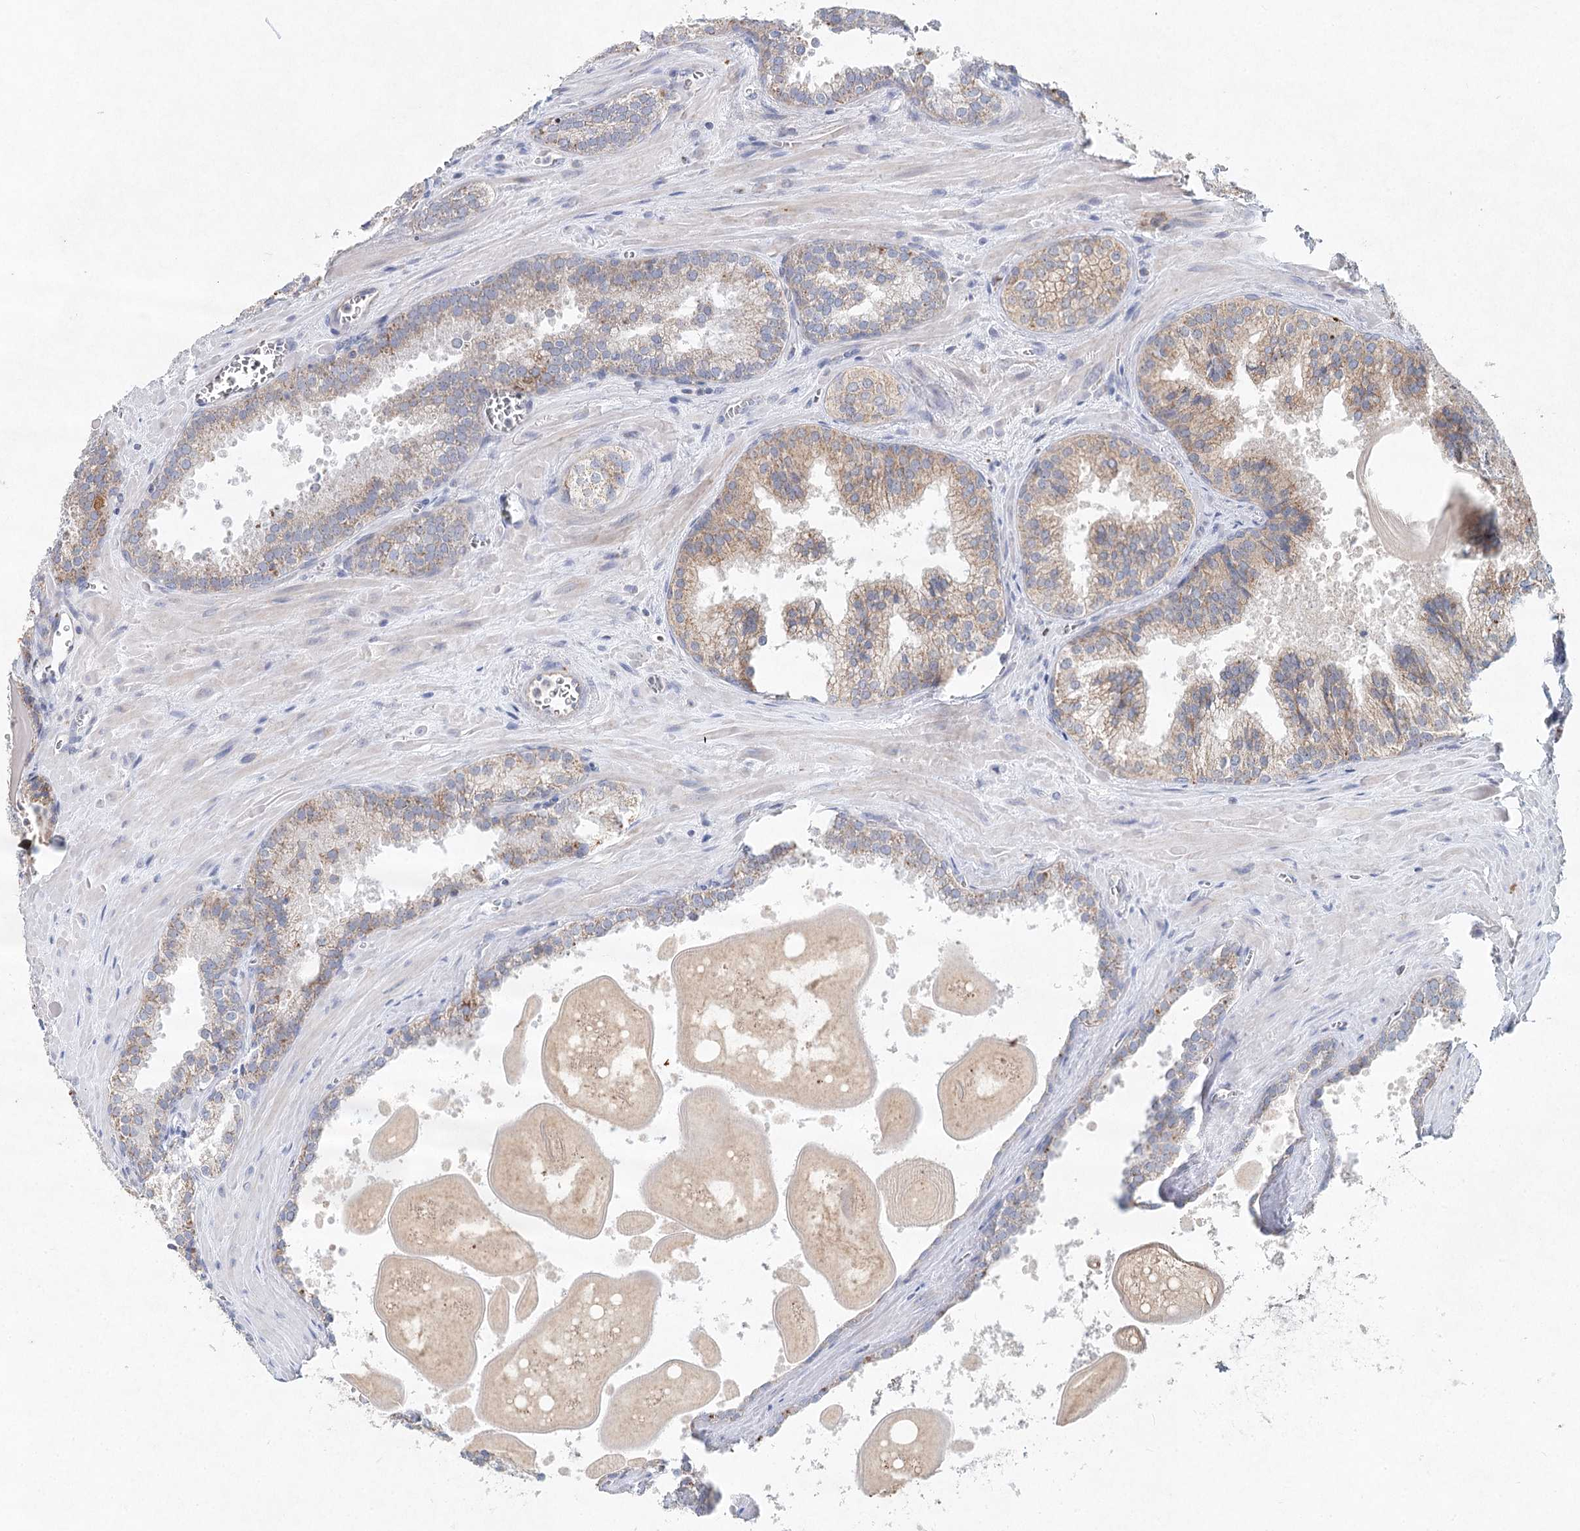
{"staining": {"intensity": "weak", "quantity": "25%-75%", "location": "cytoplasmic/membranous"}, "tissue": "prostate cancer", "cell_type": "Tumor cells", "image_type": "cancer", "snomed": [{"axis": "morphology", "description": "Adenocarcinoma, High grade"}, {"axis": "topography", "description": "Prostate"}], "caption": "A histopathology image of human prostate adenocarcinoma (high-grade) stained for a protein shows weak cytoplasmic/membranous brown staining in tumor cells.", "gene": "XPO6", "patient": {"sex": "male", "age": 66}}